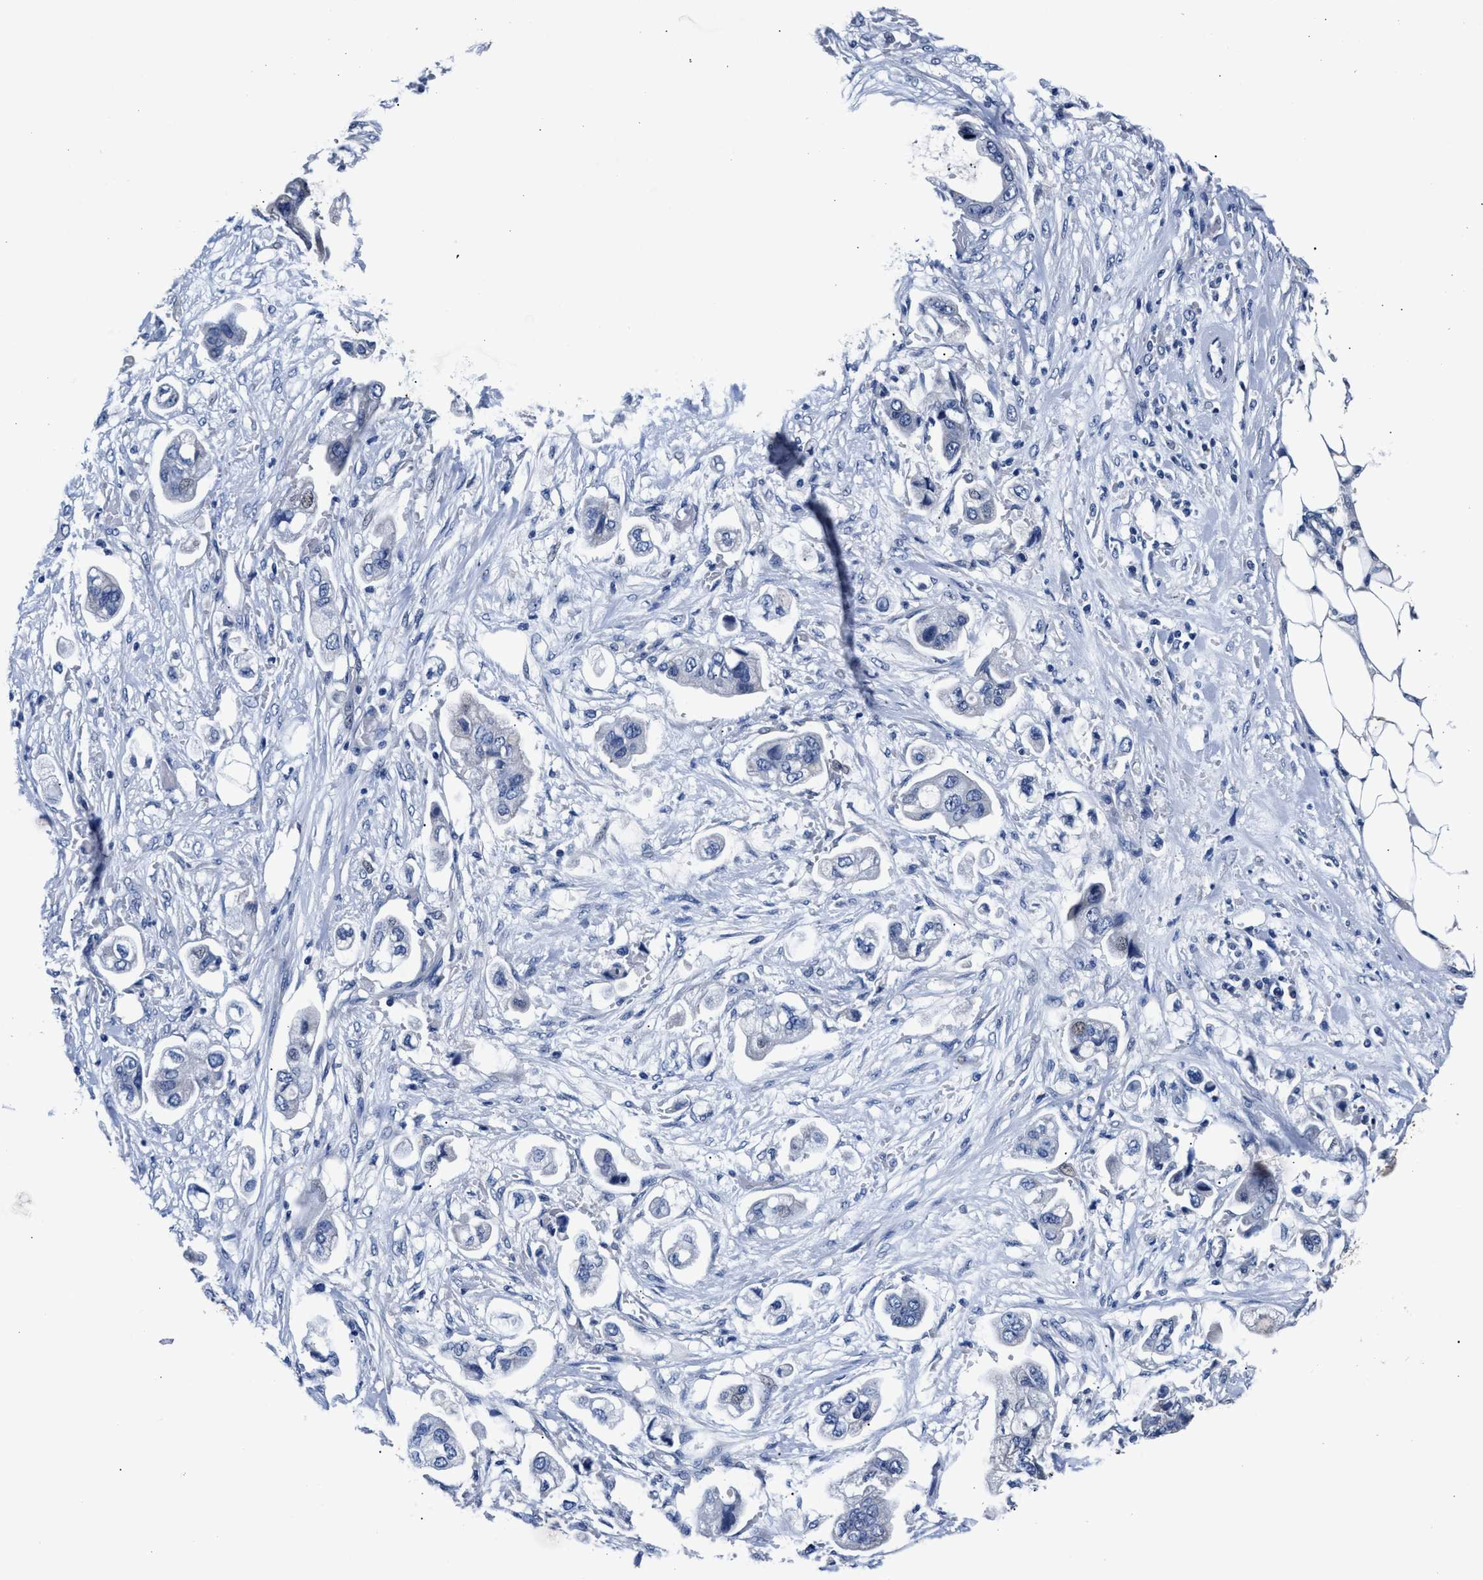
{"staining": {"intensity": "negative", "quantity": "none", "location": "none"}, "tissue": "stomach cancer", "cell_type": "Tumor cells", "image_type": "cancer", "snomed": [{"axis": "morphology", "description": "Adenocarcinoma, NOS"}, {"axis": "topography", "description": "Stomach"}], "caption": "Tumor cells show no significant expression in adenocarcinoma (stomach). (DAB (3,3'-diaminobenzidine) IHC, high magnification).", "gene": "GSTM1", "patient": {"sex": "male", "age": 62}}